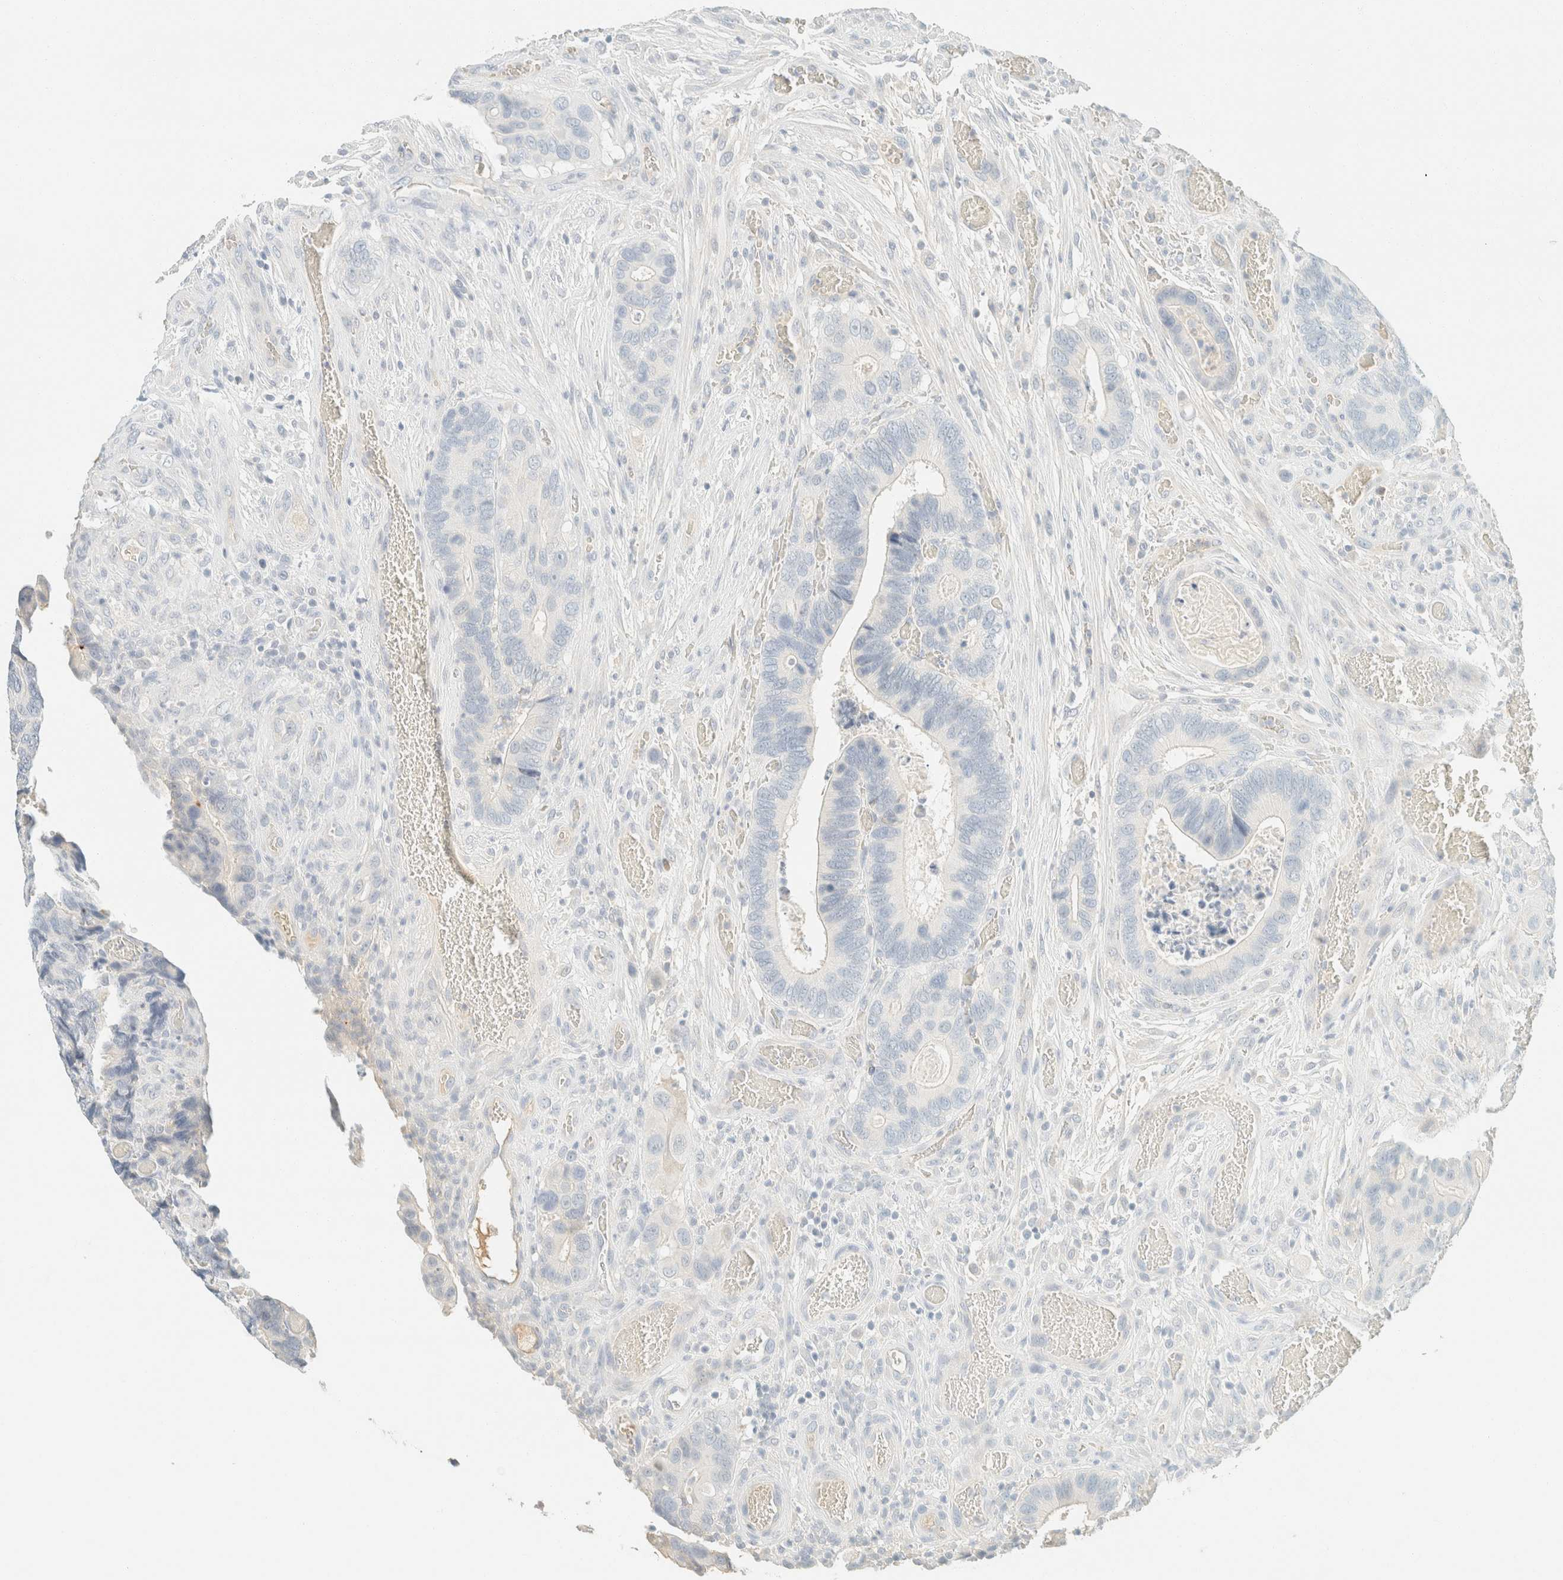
{"staining": {"intensity": "negative", "quantity": "none", "location": "none"}, "tissue": "colorectal cancer", "cell_type": "Tumor cells", "image_type": "cancer", "snomed": [{"axis": "morphology", "description": "Adenocarcinoma, NOS"}, {"axis": "topography", "description": "Colon"}], "caption": "Colorectal cancer (adenocarcinoma) was stained to show a protein in brown. There is no significant positivity in tumor cells.", "gene": "GPA33", "patient": {"sex": "male", "age": 72}}